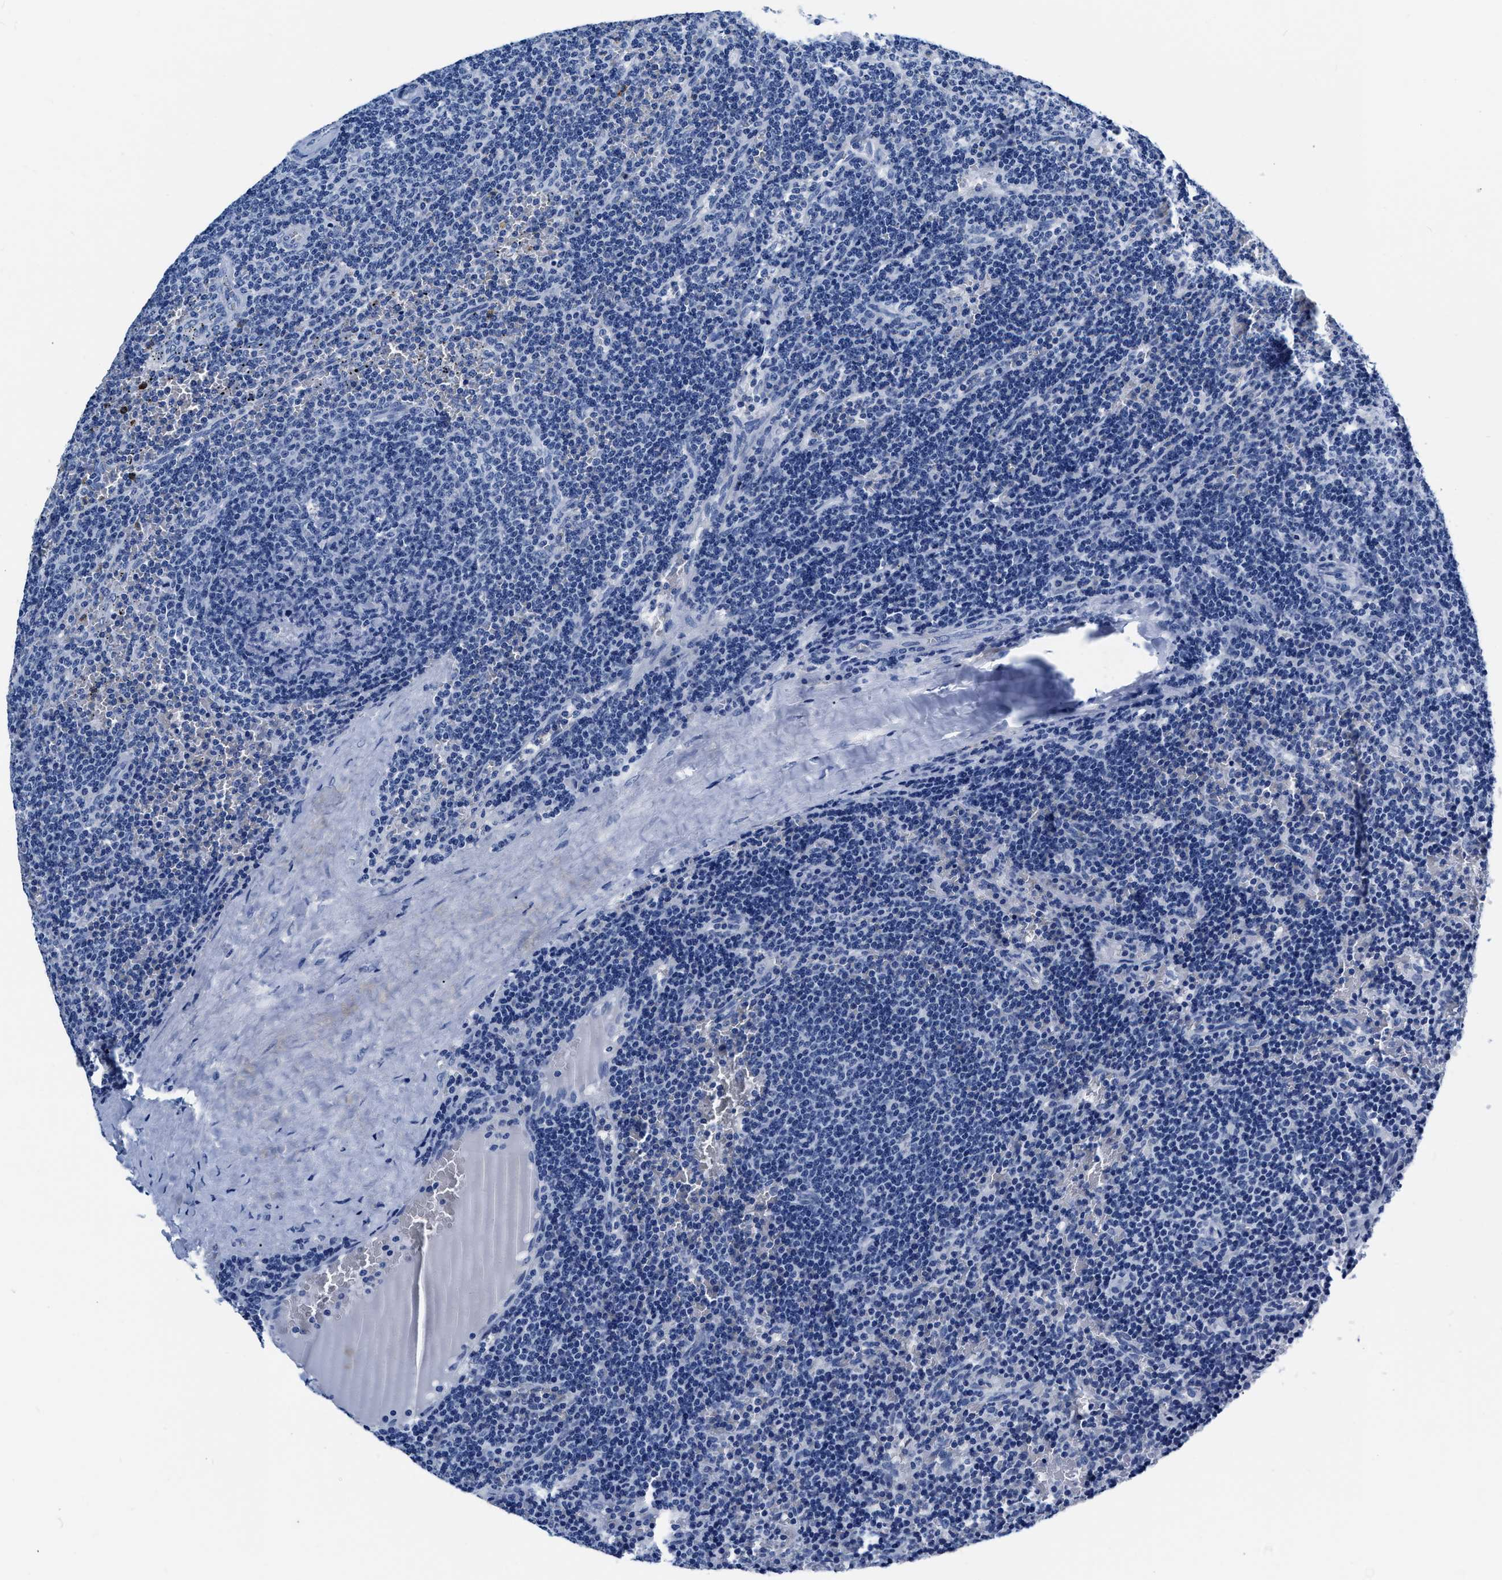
{"staining": {"intensity": "negative", "quantity": "none", "location": "none"}, "tissue": "lymphoma", "cell_type": "Tumor cells", "image_type": "cancer", "snomed": [{"axis": "morphology", "description": "Malignant lymphoma, non-Hodgkin's type, Low grade"}, {"axis": "topography", "description": "Spleen"}], "caption": "The immunohistochemistry photomicrograph has no significant staining in tumor cells of malignant lymphoma, non-Hodgkin's type (low-grade) tissue.", "gene": "CER1", "patient": {"sex": "female", "age": 50}}